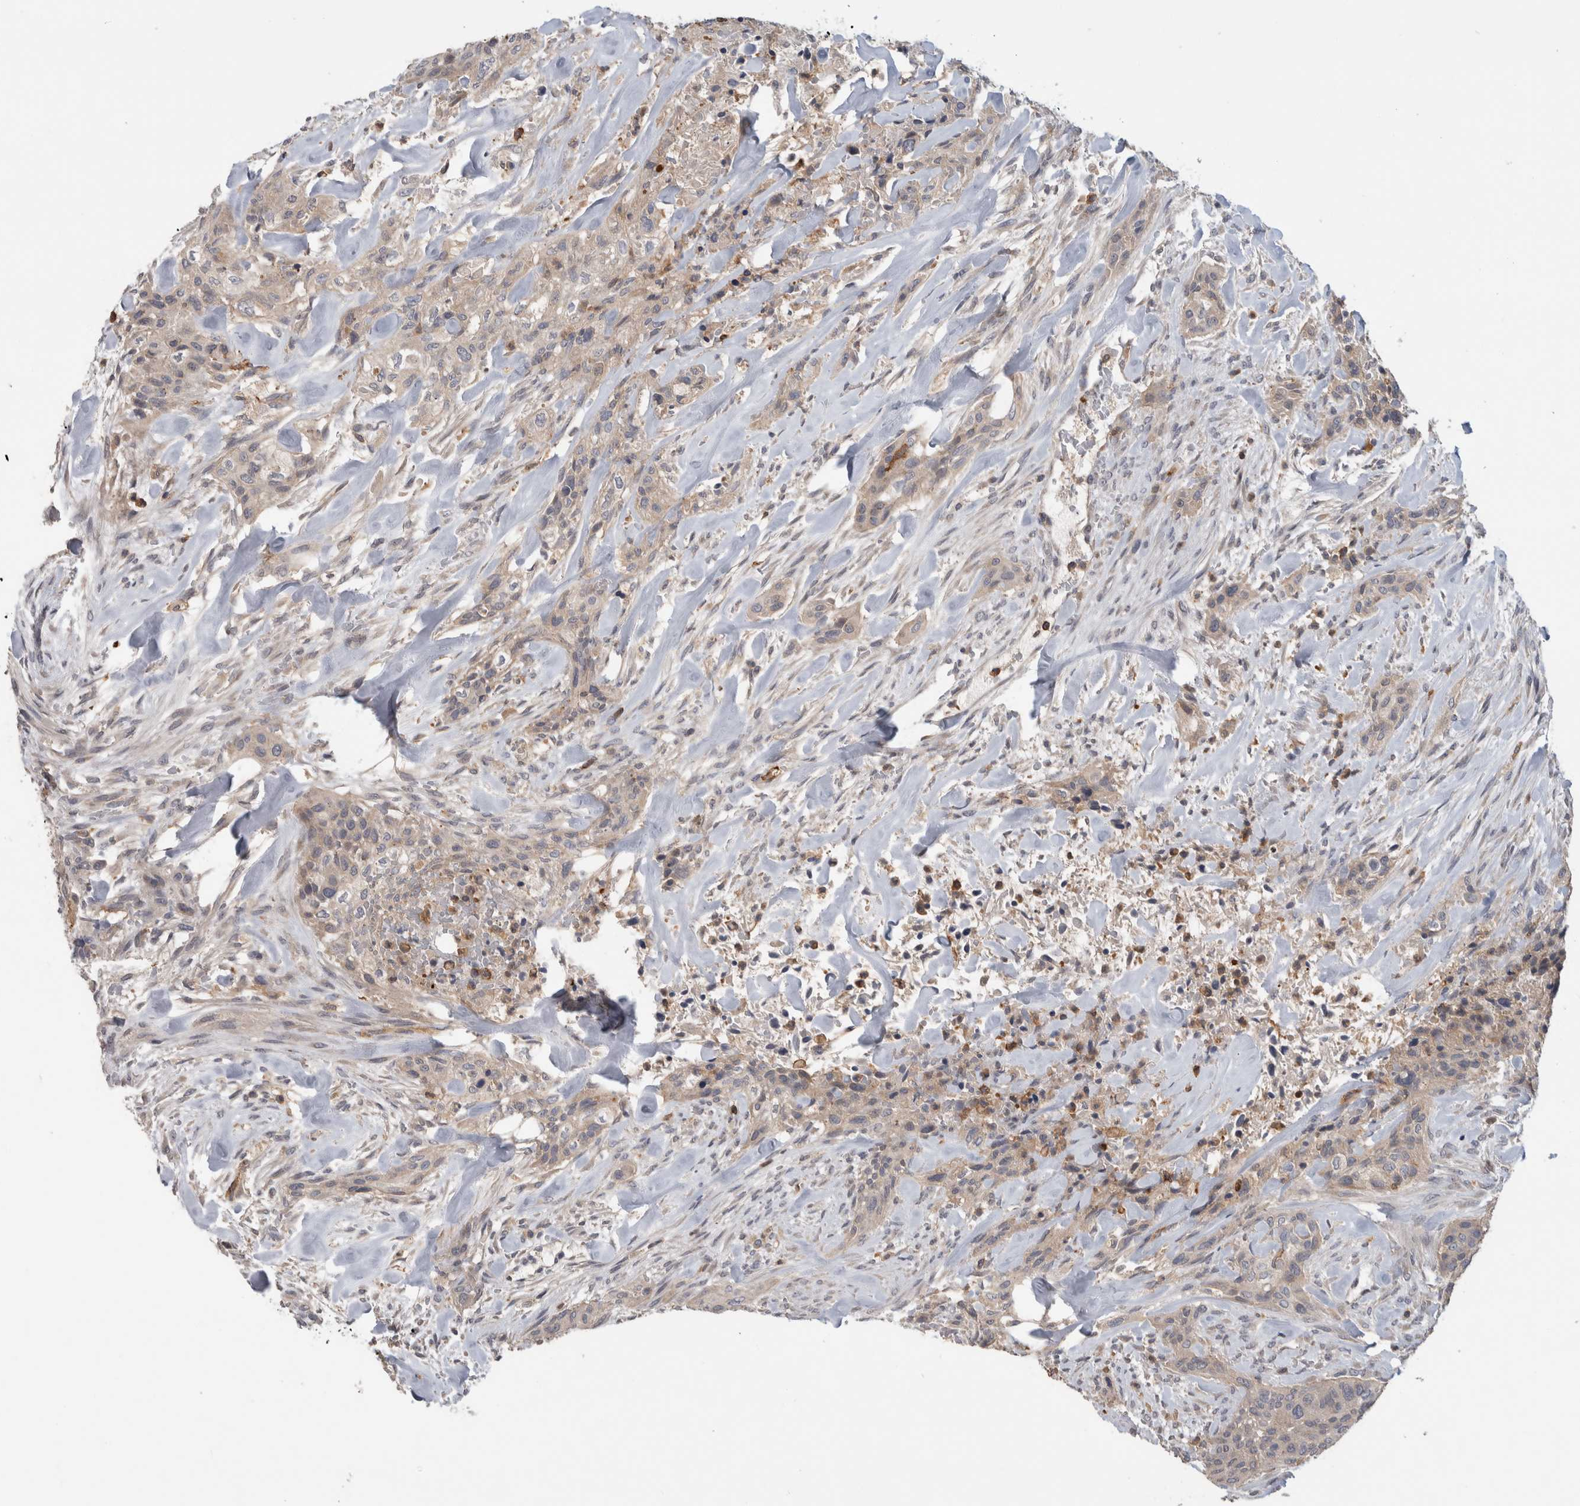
{"staining": {"intensity": "weak", "quantity": "25%-75%", "location": "cytoplasmic/membranous"}, "tissue": "urothelial cancer", "cell_type": "Tumor cells", "image_type": "cancer", "snomed": [{"axis": "morphology", "description": "Urothelial carcinoma, High grade"}, {"axis": "topography", "description": "Urinary bladder"}], "caption": "High-magnification brightfield microscopy of high-grade urothelial carcinoma stained with DAB (brown) and counterstained with hematoxylin (blue). tumor cells exhibit weak cytoplasmic/membranous expression is present in approximately25%-75% of cells.", "gene": "GFRA2", "patient": {"sex": "male", "age": 35}}